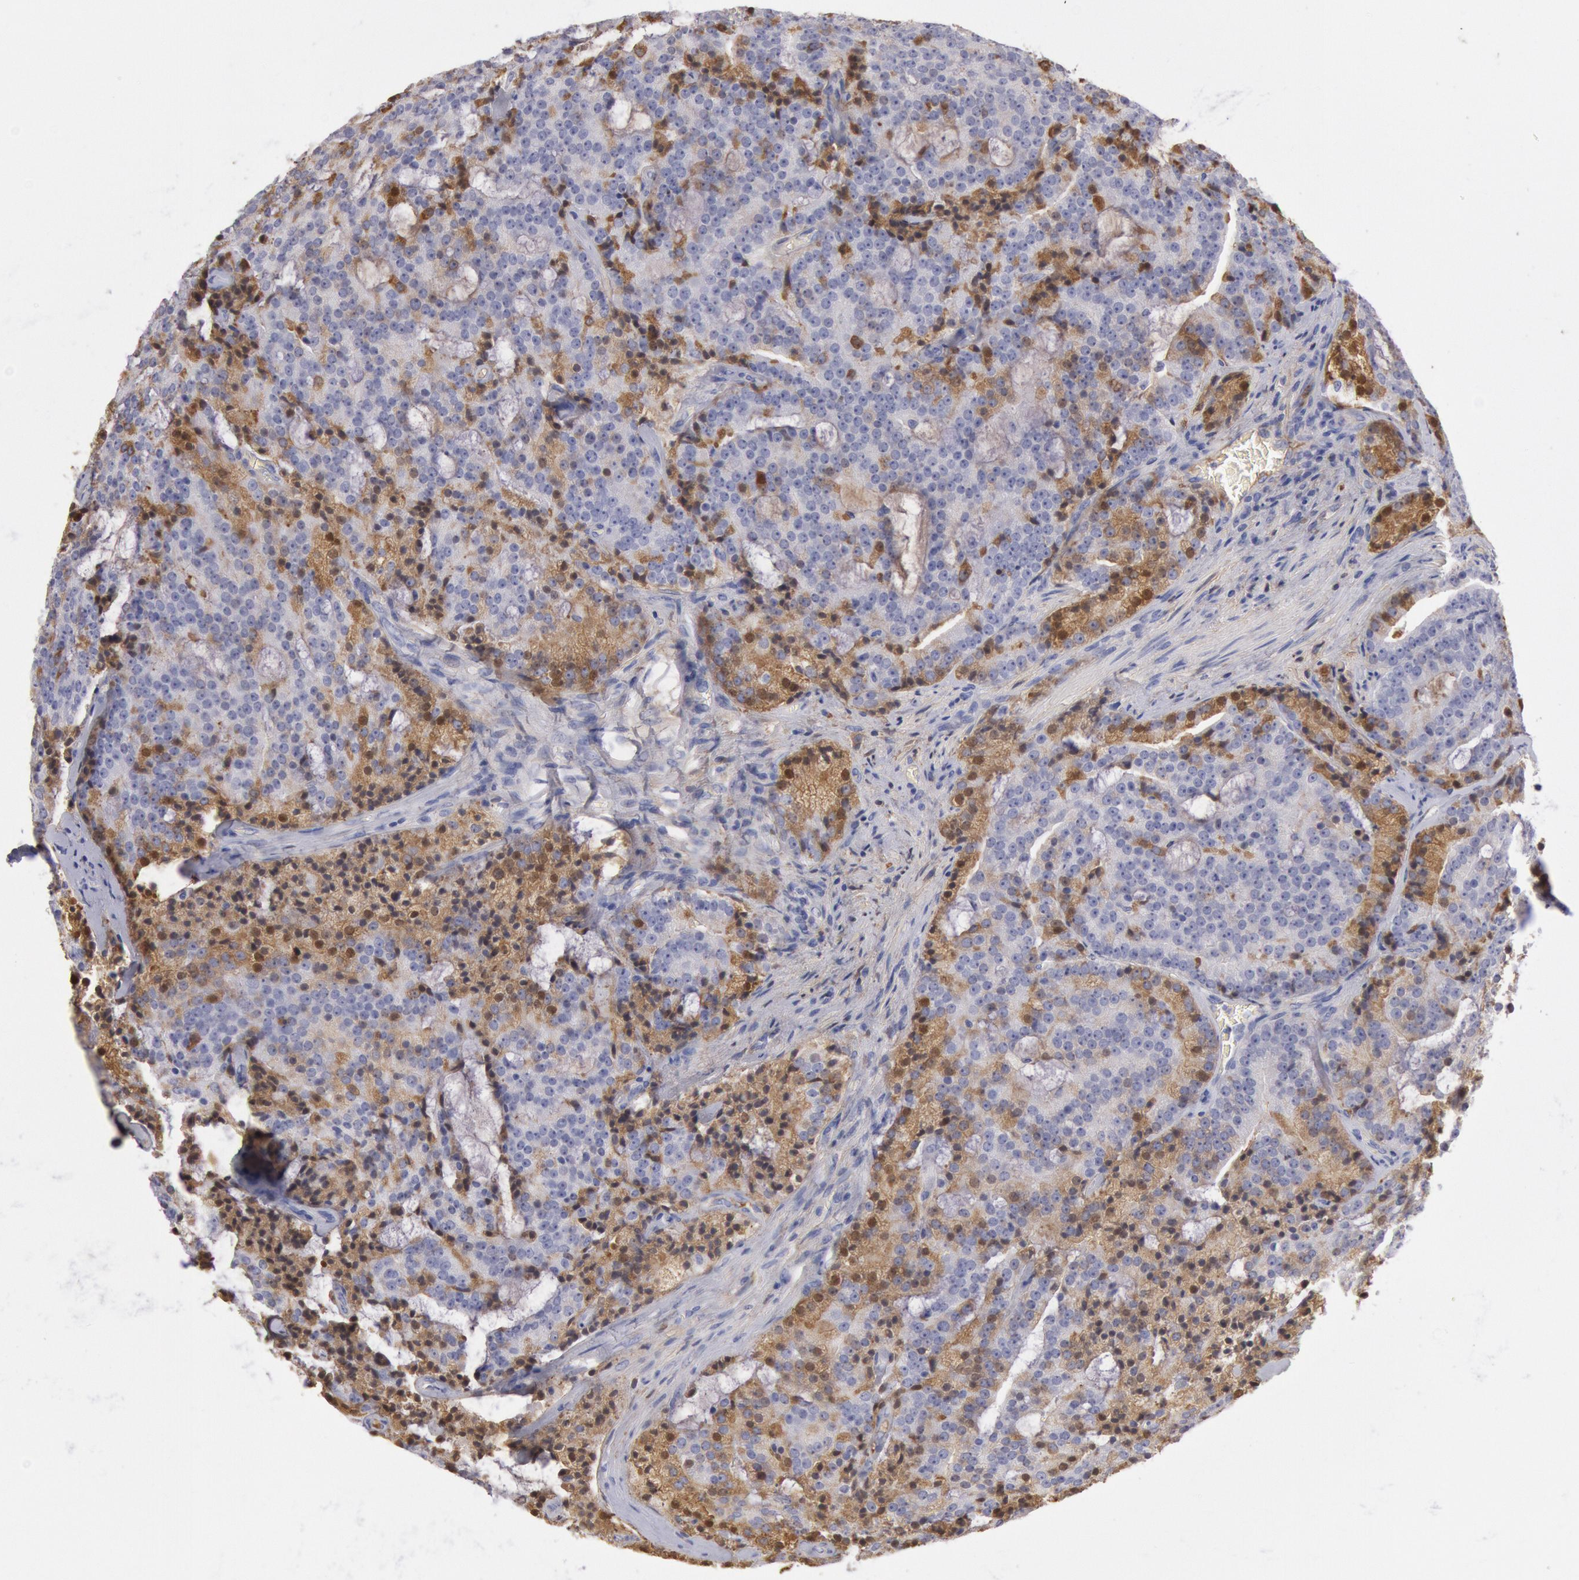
{"staining": {"intensity": "moderate", "quantity": "25%-75%", "location": "cytoplasmic/membranous"}, "tissue": "prostate cancer", "cell_type": "Tumor cells", "image_type": "cancer", "snomed": [{"axis": "morphology", "description": "Adenocarcinoma, Medium grade"}, {"axis": "topography", "description": "Prostate"}], "caption": "The histopathology image reveals a brown stain indicating the presence of a protein in the cytoplasmic/membranous of tumor cells in prostate cancer.", "gene": "IGHA1", "patient": {"sex": "male", "age": 65}}